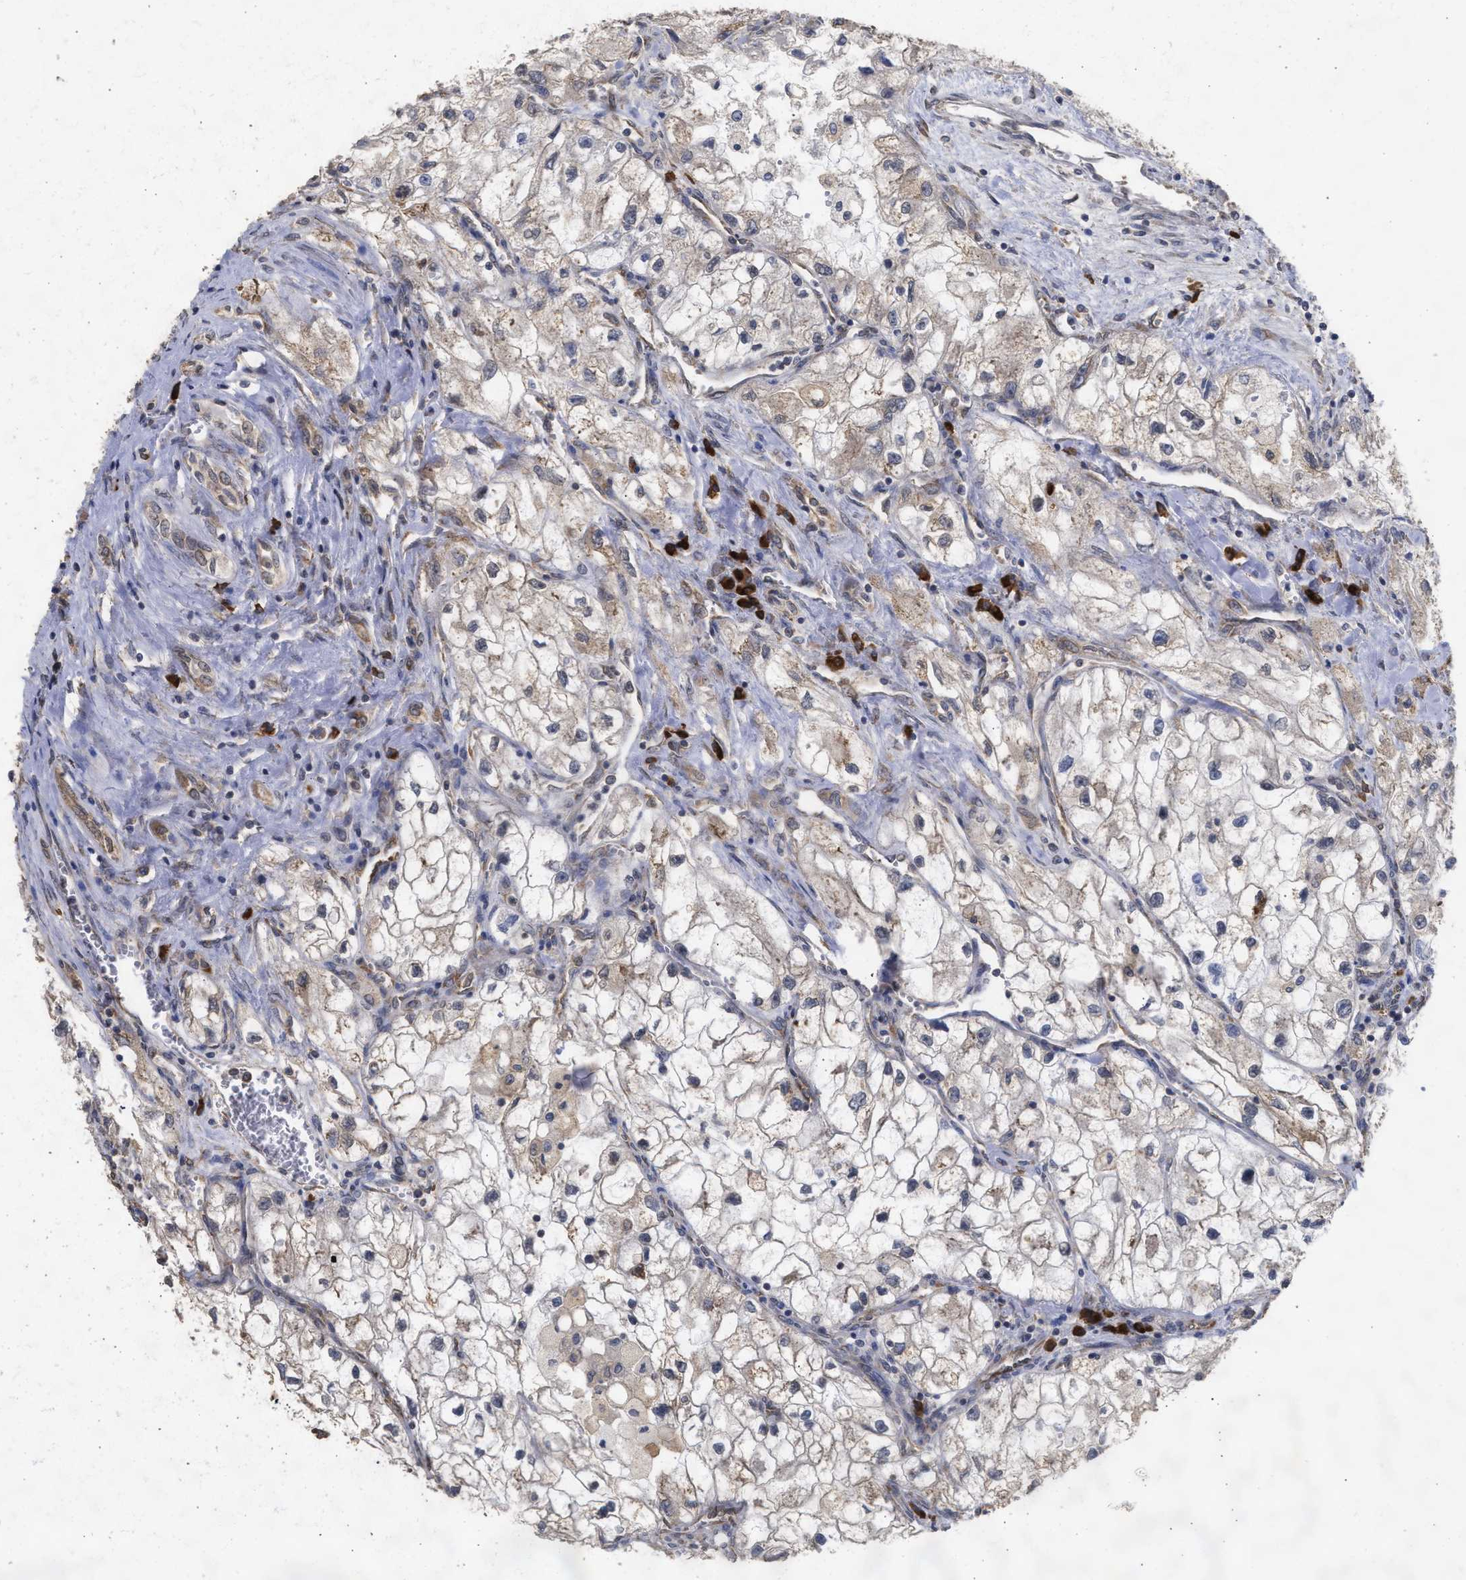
{"staining": {"intensity": "weak", "quantity": ">75%", "location": "cytoplasmic/membranous"}, "tissue": "renal cancer", "cell_type": "Tumor cells", "image_type": "cancer", "snomed": [{"axis": "morphology", "description": "Adenocarcinoma, NOS"}, {"axis": "topography", "description": "Kidney"}], "caption": "A low amount of weak cytoplasmic/membranous staining is appreciated in about >75% of tumor cells in renal adenocarcinoma tissue.", "gene": "DNAJC1", "patient": {"sex": "female", "age": 70}}